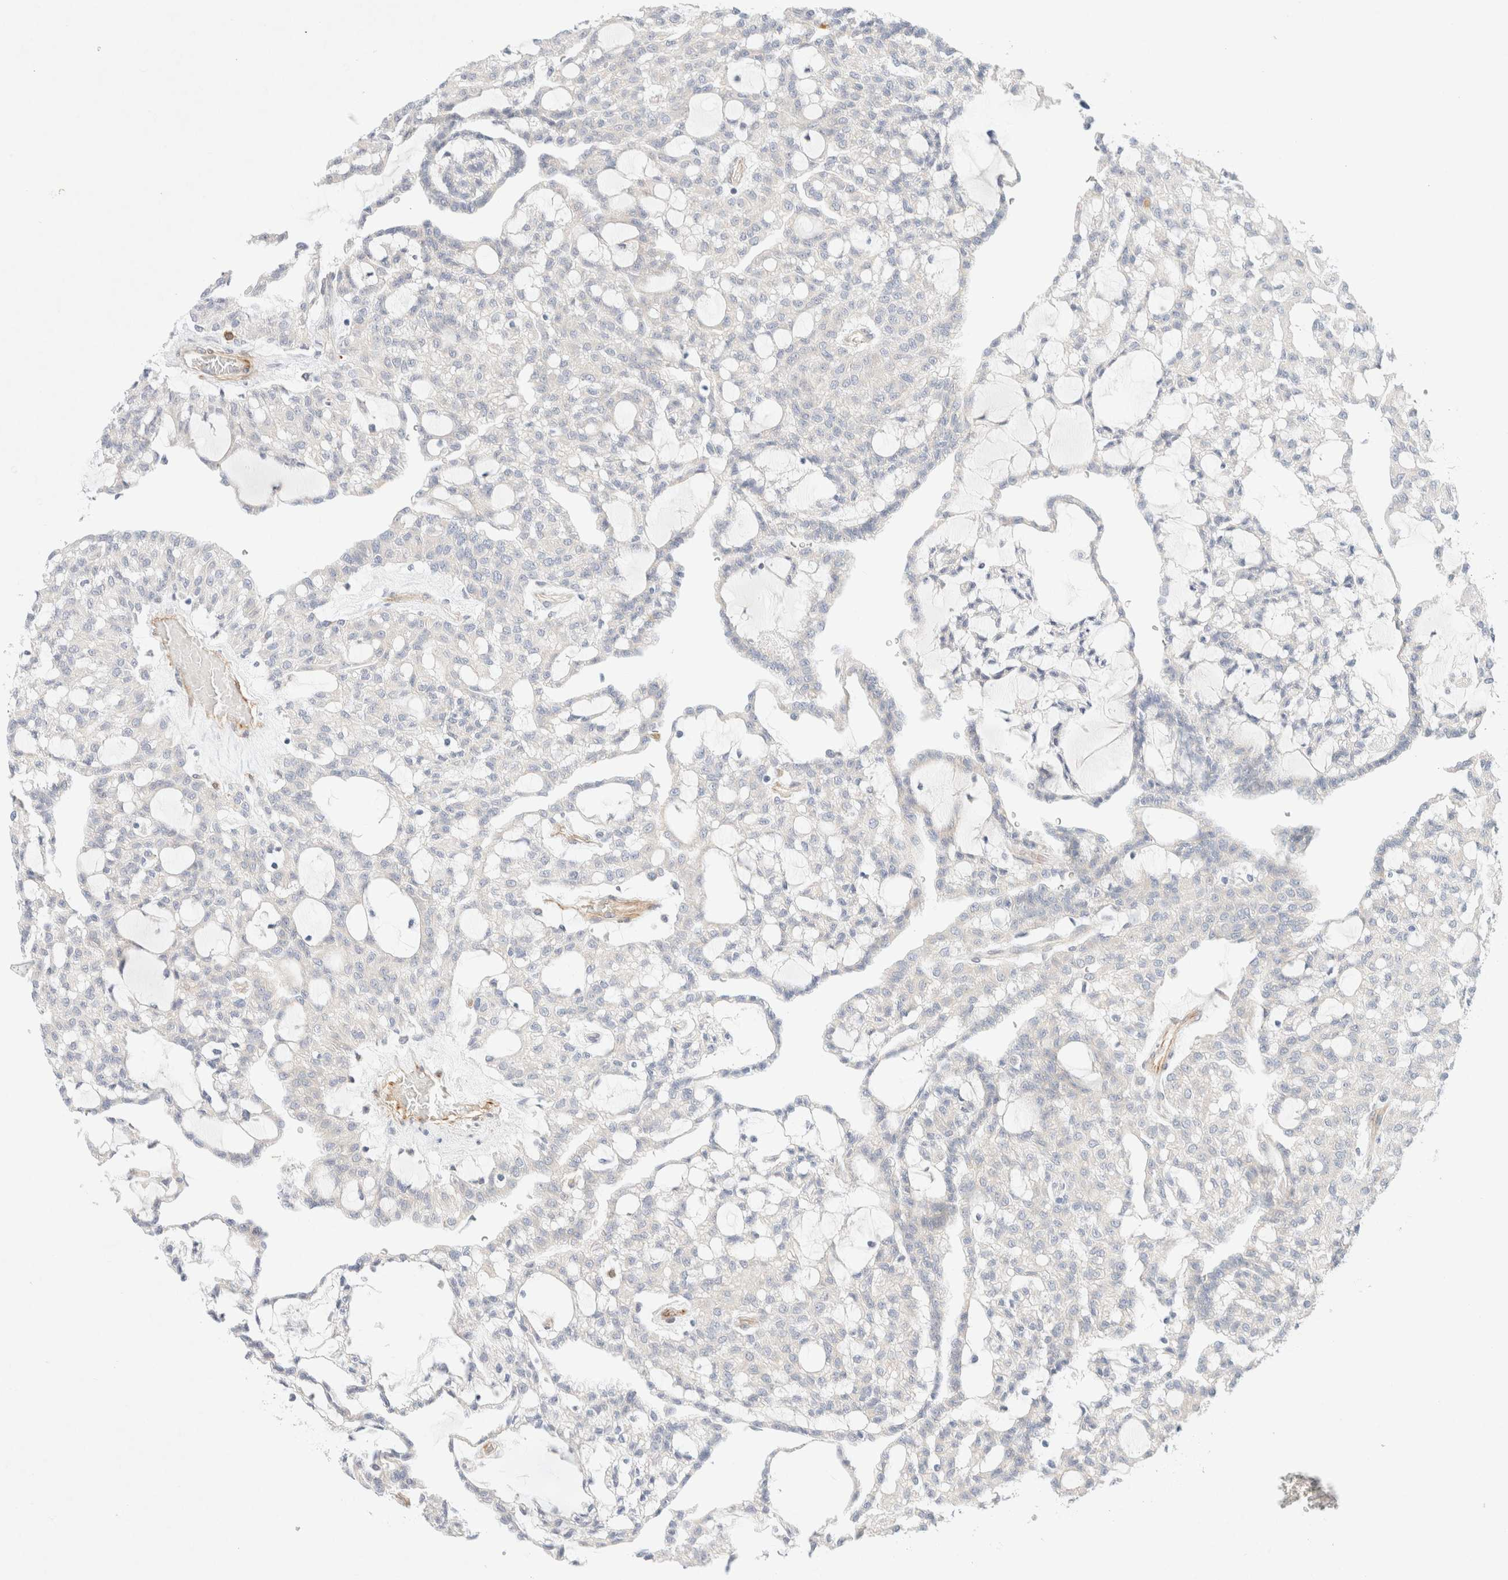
{"staining": {"intensity": "negative", "quantity": "none", "location": "none"}, "tissue": "renal cancer", "cell_type": "Tumor cells", "image_type": "cancer", "snomed": [{"axis": "morphology", "description": "Adenocarcinoma, NOS"}, {"axis": "topography", "description": "Kidney"}], "caption": "Immunohistochemistry micrograph of renal cancer (adenocarcinoma) stained for a protein (brown), which displays no positivity in tumor cells.", "gene": "SLC25A48", "patient": {"sex": "male", "age": 63}}